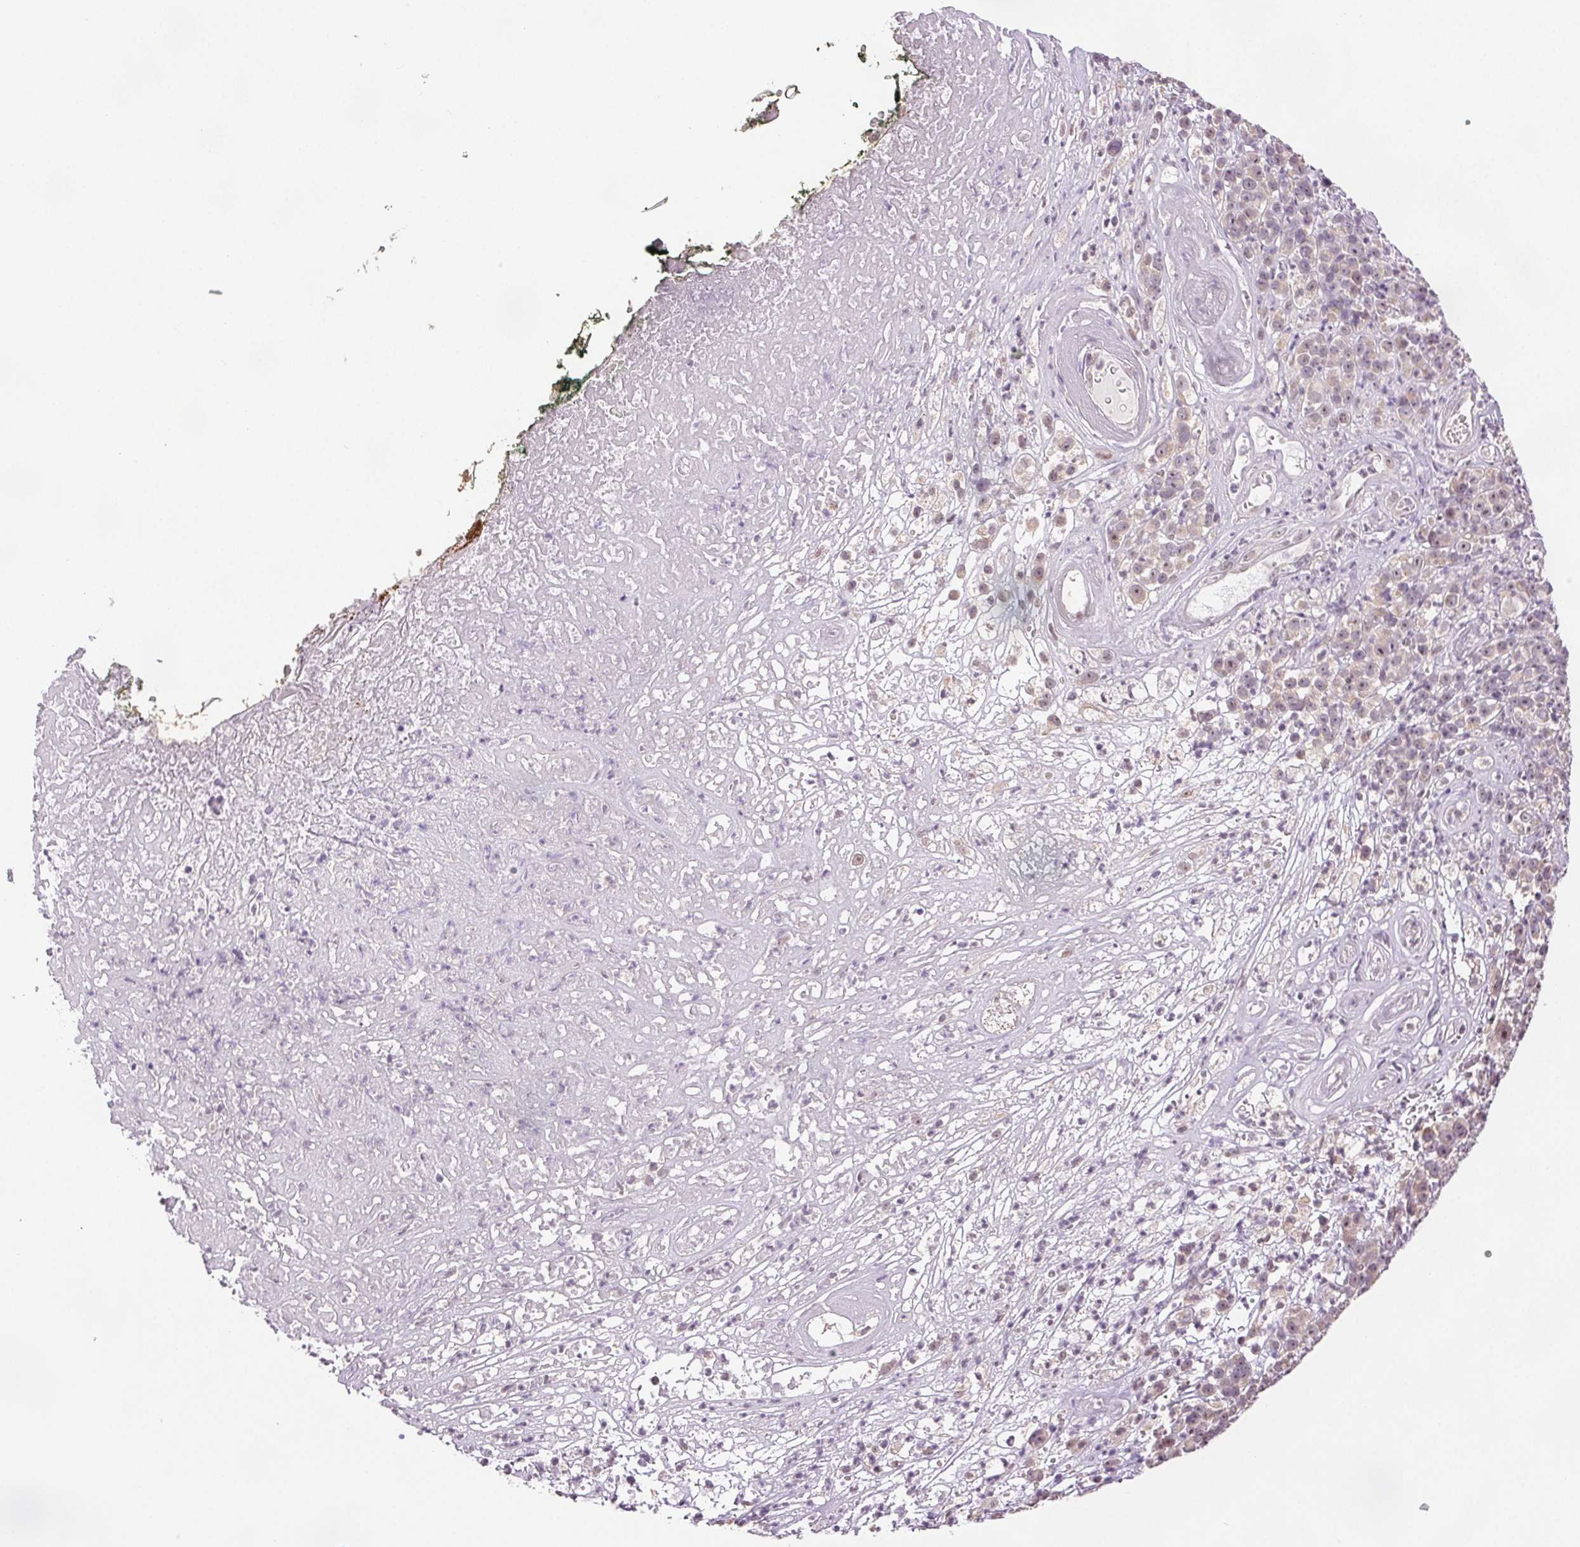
{"staining": {"intensity": "weak", "quantity": "<25%", "location": "nuclear"}, "tissue": "melanoma", "cell_type": "Tumor cells", "image_type": "cancer", "snomed": [{"axis": "morphology", "description": "Malignant melanoma, NOS"}, {"axis": "topography", "description": "Skin"}, {"axis": "topography", "description": "Skin of back"}], "caption": "Tumor cells are negative for brown protein staining in malignant melanoma. The staining is performed using DAB brown chromogen with nuclei counter-stained in using hematoxylin.", "gene": "PLCB1", "patient": {"sex": "male", "age": 91}}